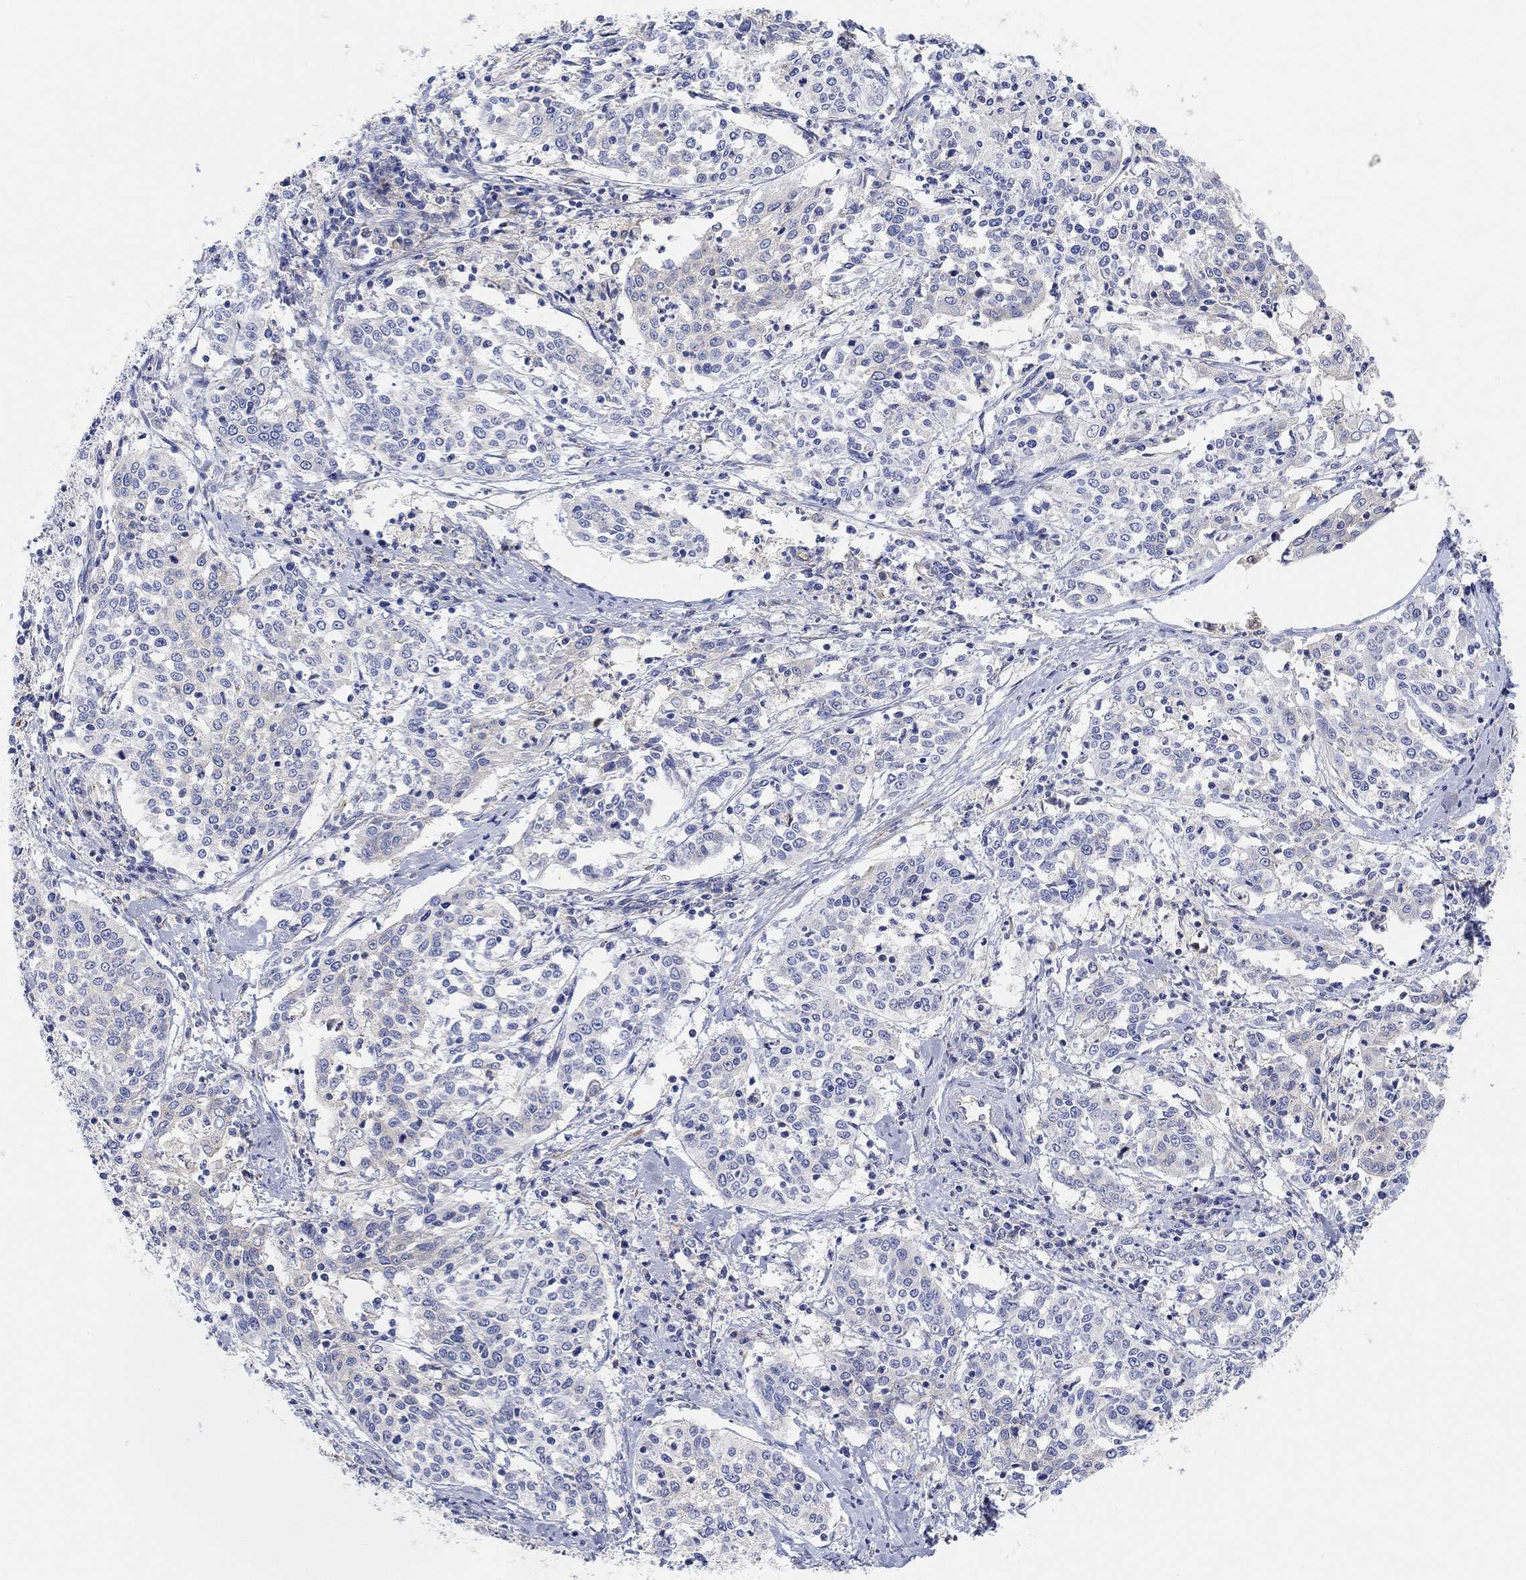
{"staining": {"intensity": "negative", "quantity": "none", "location": "none"}, "tissue": "cervical cancer", "cell_type": "Tumor cells", "image_type": "cancer", "snomed": [{"axis": "morphology", "description": "Squamous cell carcinoma, NOS"}, {"axis": "topography", "description": "Cervix"}], "caption": "High magnification brightfield microscopy of squamous cell carcinoma (cervical) stained with DAB (3,3'-diaminobenzidine) (brown) and counterstained with hematoxylin (blue): tumor cells show no significant expression. (Brightfield microscopy of DAB immunohistochemistry at high magnification).", "gene": "RGS1", "patient": {"sex": "female", "age": 41}}